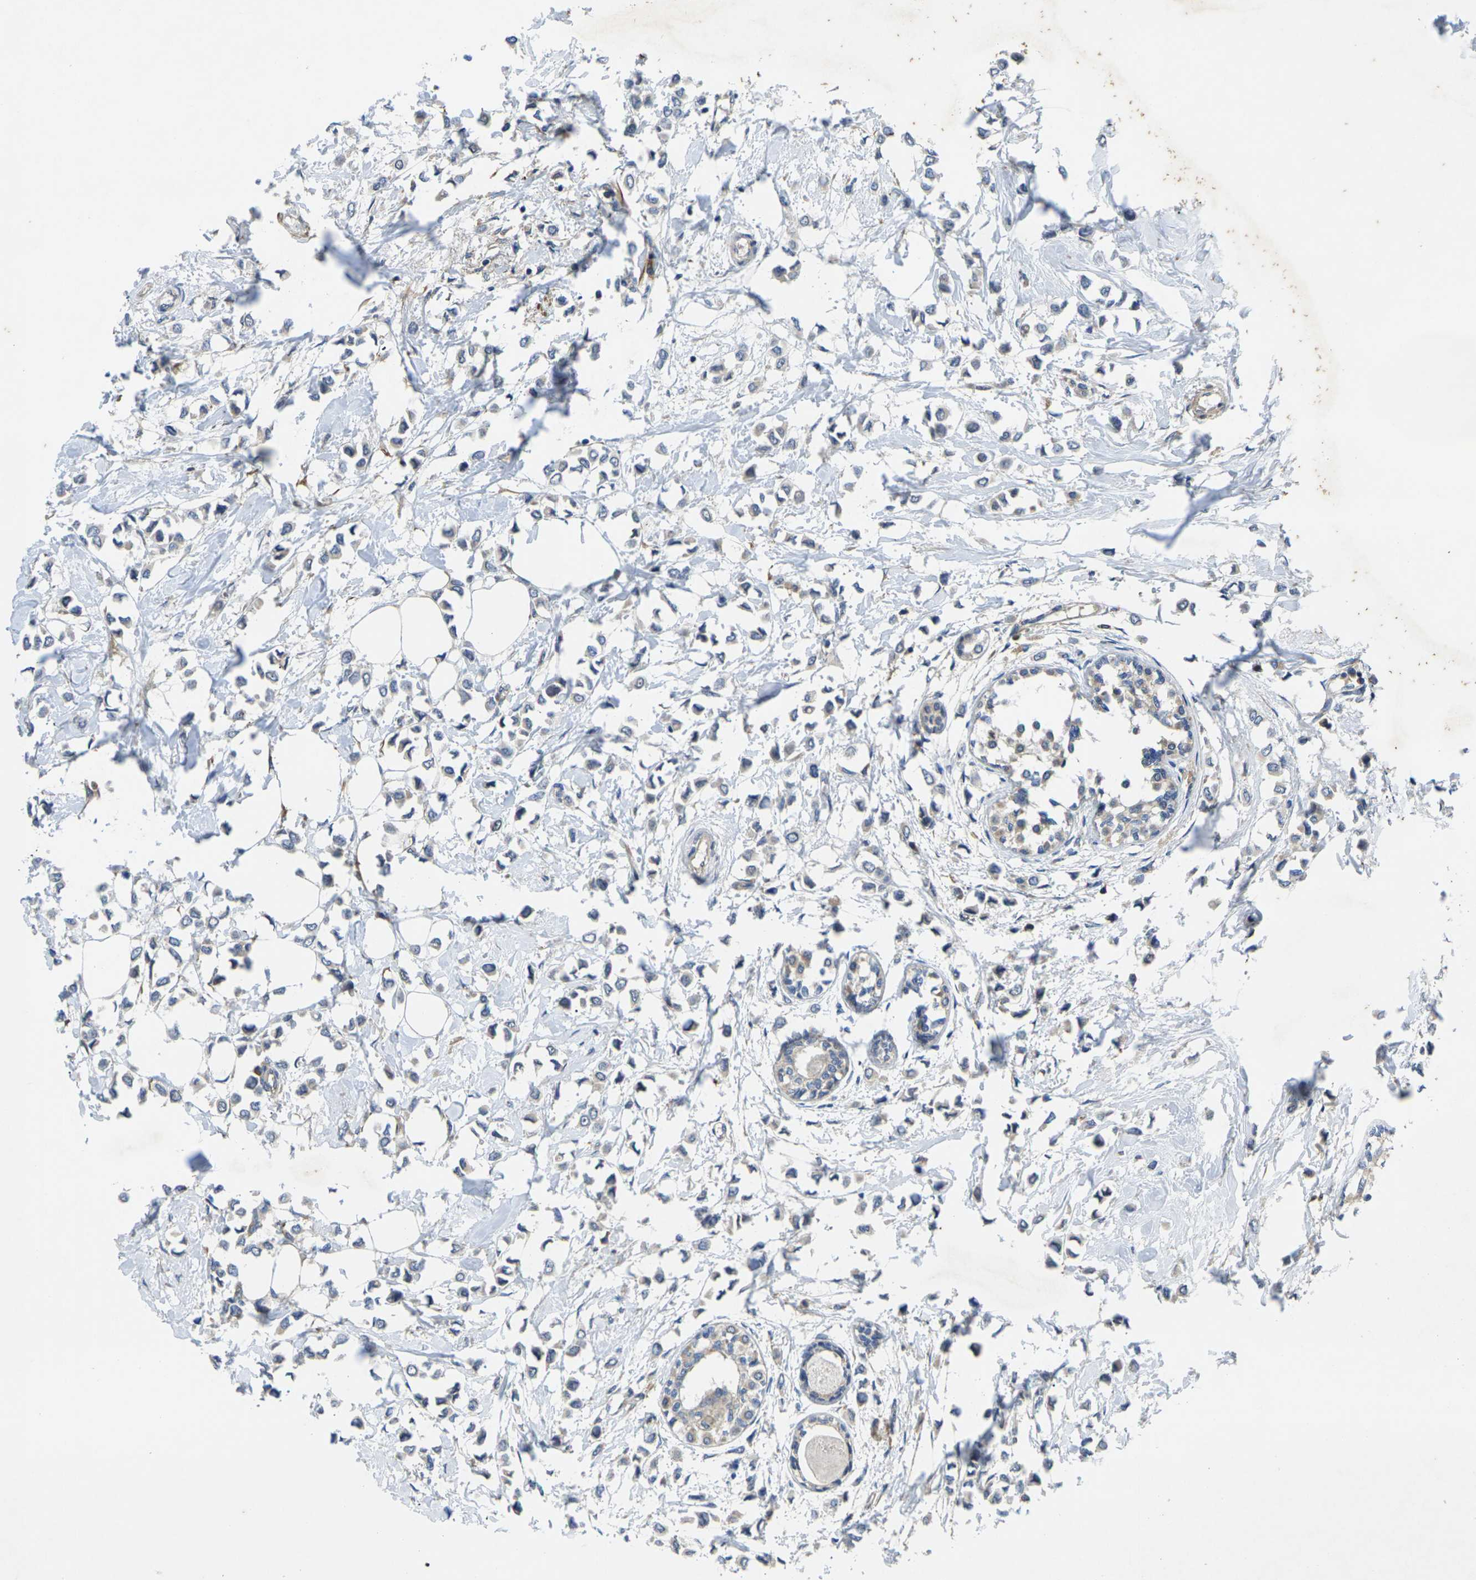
{"staining": {"intensity": "weak", "quantity": "<25%", "location": "cytoplasmic/membranous"}, "tissue": "breast cancer", "cell_type": "Tumor cells", "image_type": "cancer", "snomed": [{"axis": "morphology", "description": "Lobular carcinoma"}, {"axis": "topography", "description": "Breast"}], "caption": "The histopathology image shows no significant positivity in tumor cells of breast lobular carcinoma.", "gene": "KIF1B", "patient": {"sex": "female", "age": 51}}